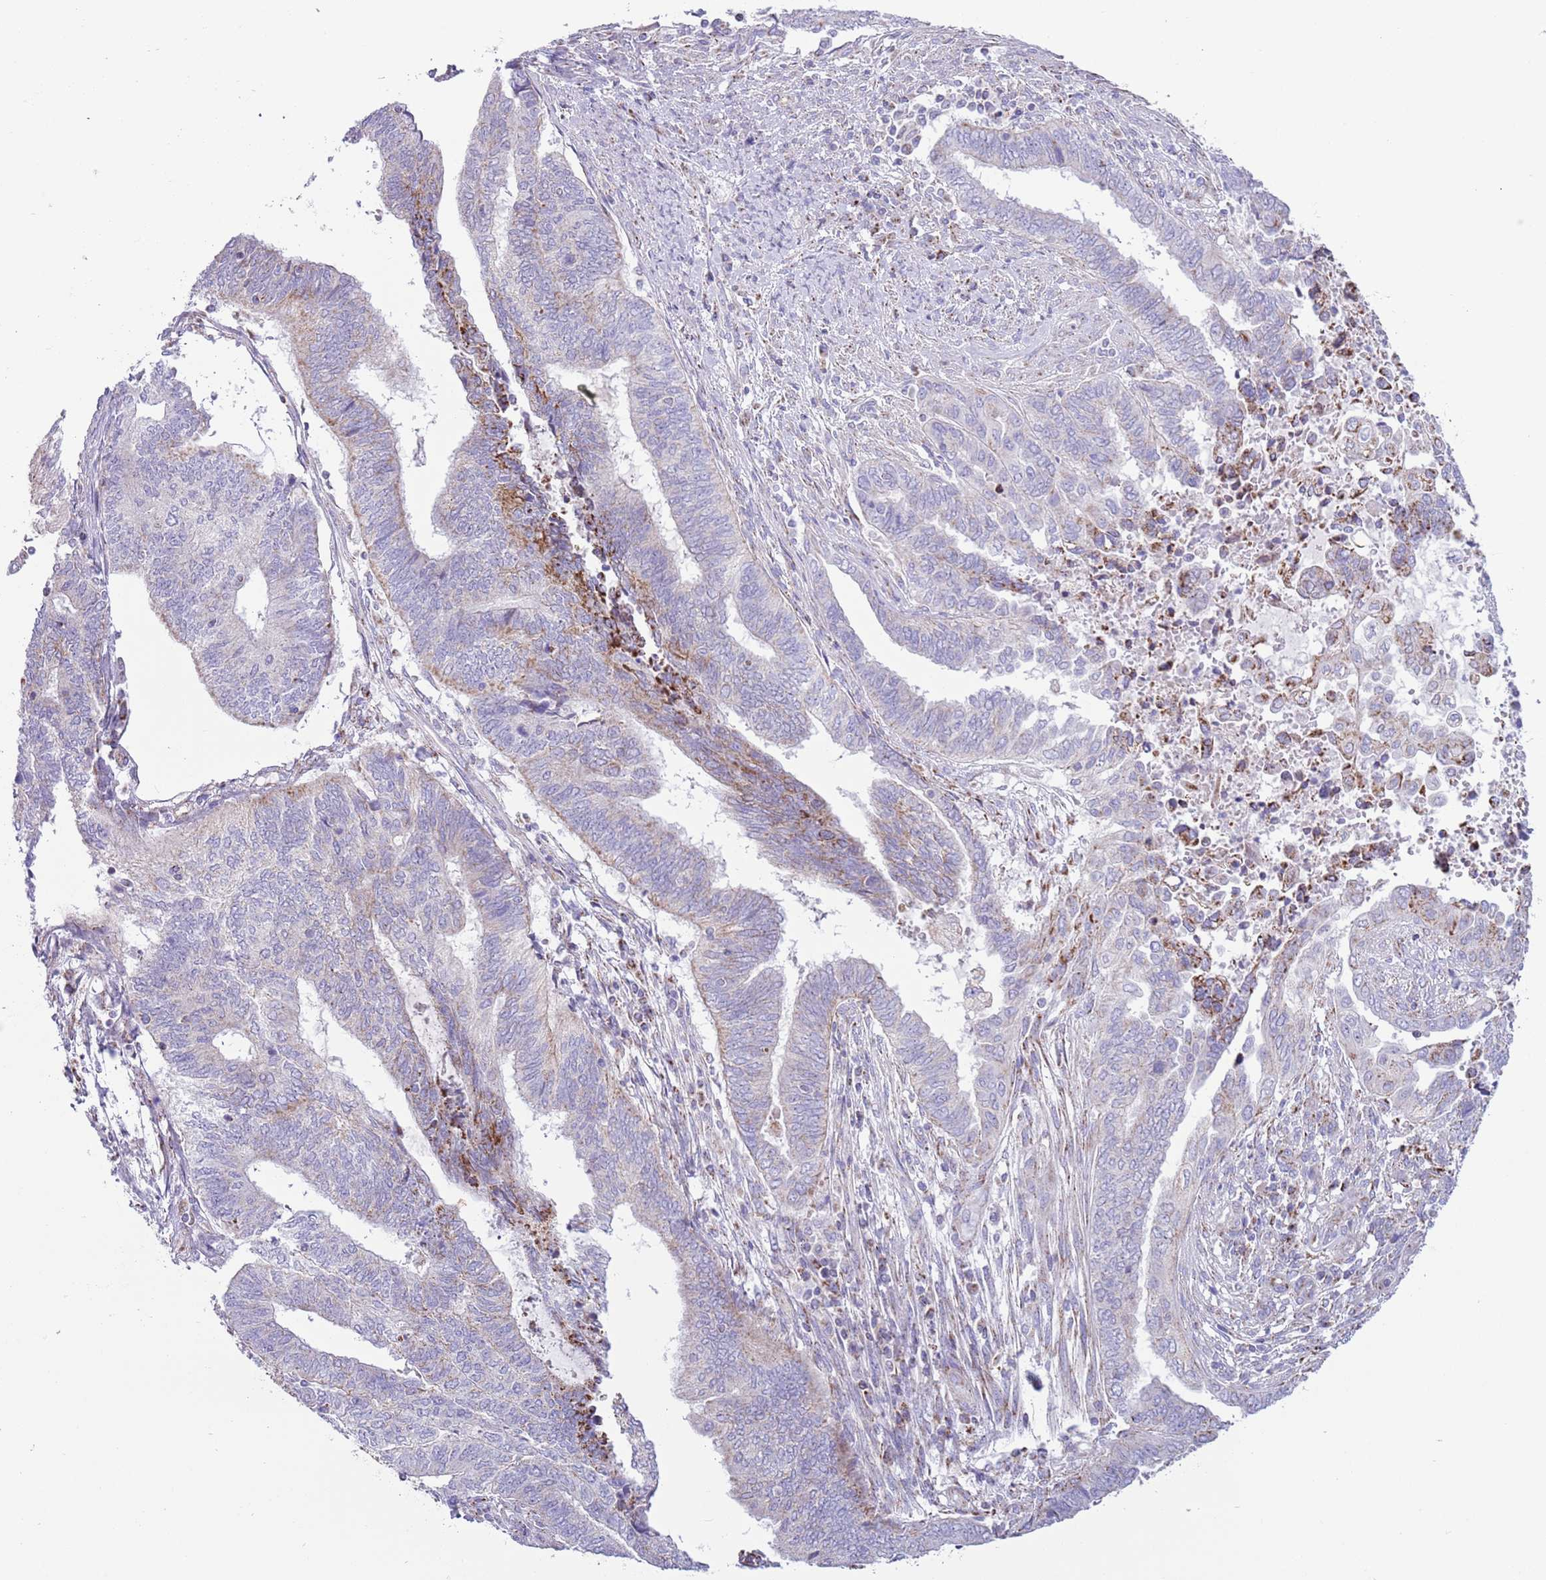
{"staining": {"intensity": "moderate", "quantity": "<25%", "location": "cytoplasmic/membranous"}, "tissue": "endometrial cancer", "cell_type": "Tumor cells", "image_type": "cancer", "snomed": [{"axis": "morphology", "description": "Adenocarcinoma, NOS"}, {"axis": "topography", "description": "Uterus"}, {"axis": "topography", "description": "Endometrium"}], "caption": "Immunohistochemical staining of human endometrial cancer reveals low levels of moderate cytoplasmic/membranous protein positivity in approximately <25% of tumor cells. The staining was performed using DAB, with brown indicating positive protein expression. Nuclei are stained blue with hematoxylin.", "gene": "ATP6V1B1", "patient": {"sex": "female", "age": 70}}